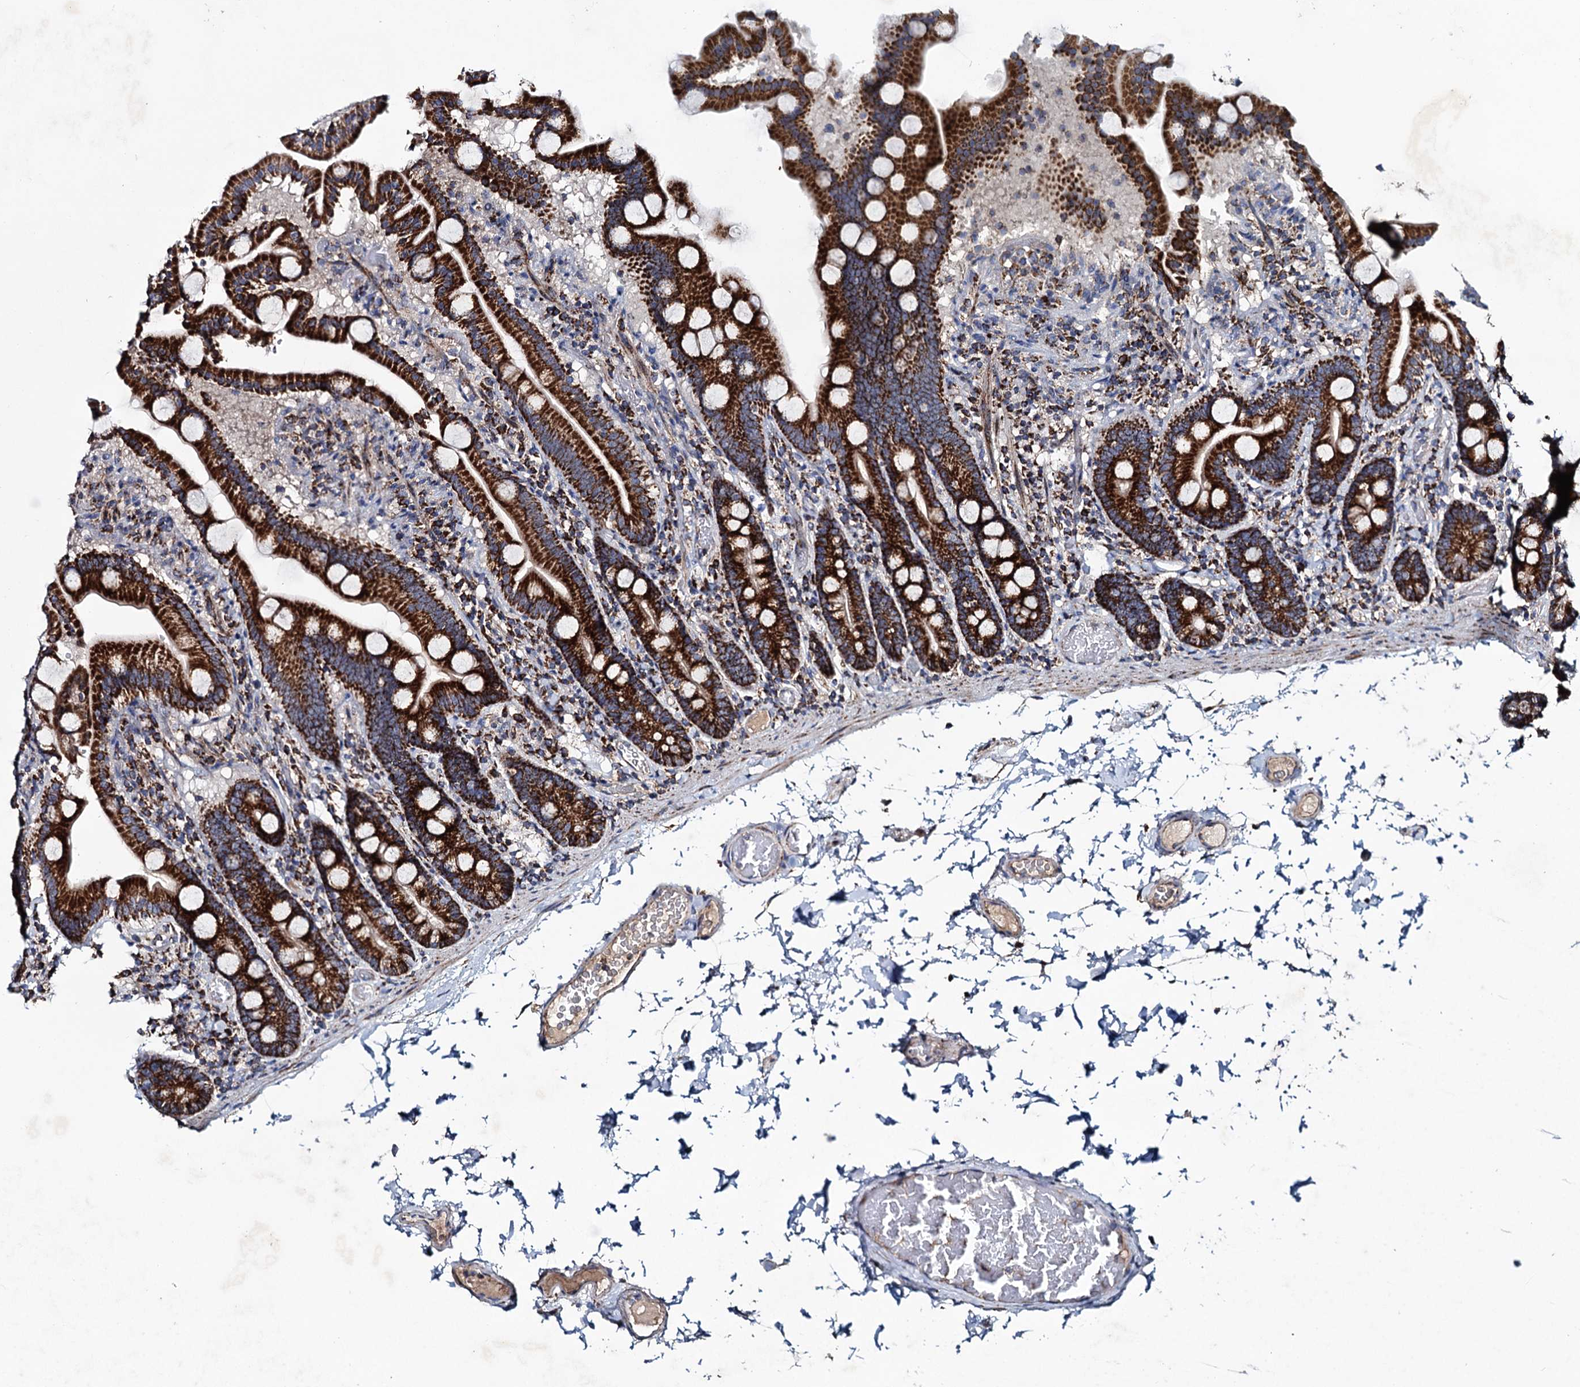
{"staining": {"intensity": "strong", "quantity": ">75%", "location": "cytoplasmic/membranous"}, "tissue": "duodenum", "cell_type": "Glandular cells", "image_type": "normal", "snomed": [{"axis": "morphology", "description": "Normal tissue, NOS"}, {"axis": "topography", "description": "Duodenum"}], "caption": "IHC staining of benign duodenum, which exhibits high levels of strong cytoplasmic/membranous expression in approximately >75% of glandular cells indicating strong cytoplasmic/membranous protein expression. The staining was performed using DAB (3,3'-diaminobenzidine) (brown) for protein detection and nuclei were counterstained in hematoxylin (blue).", "gene": "GTPBP3", "patient": {"sex": "male", "age": 55}}